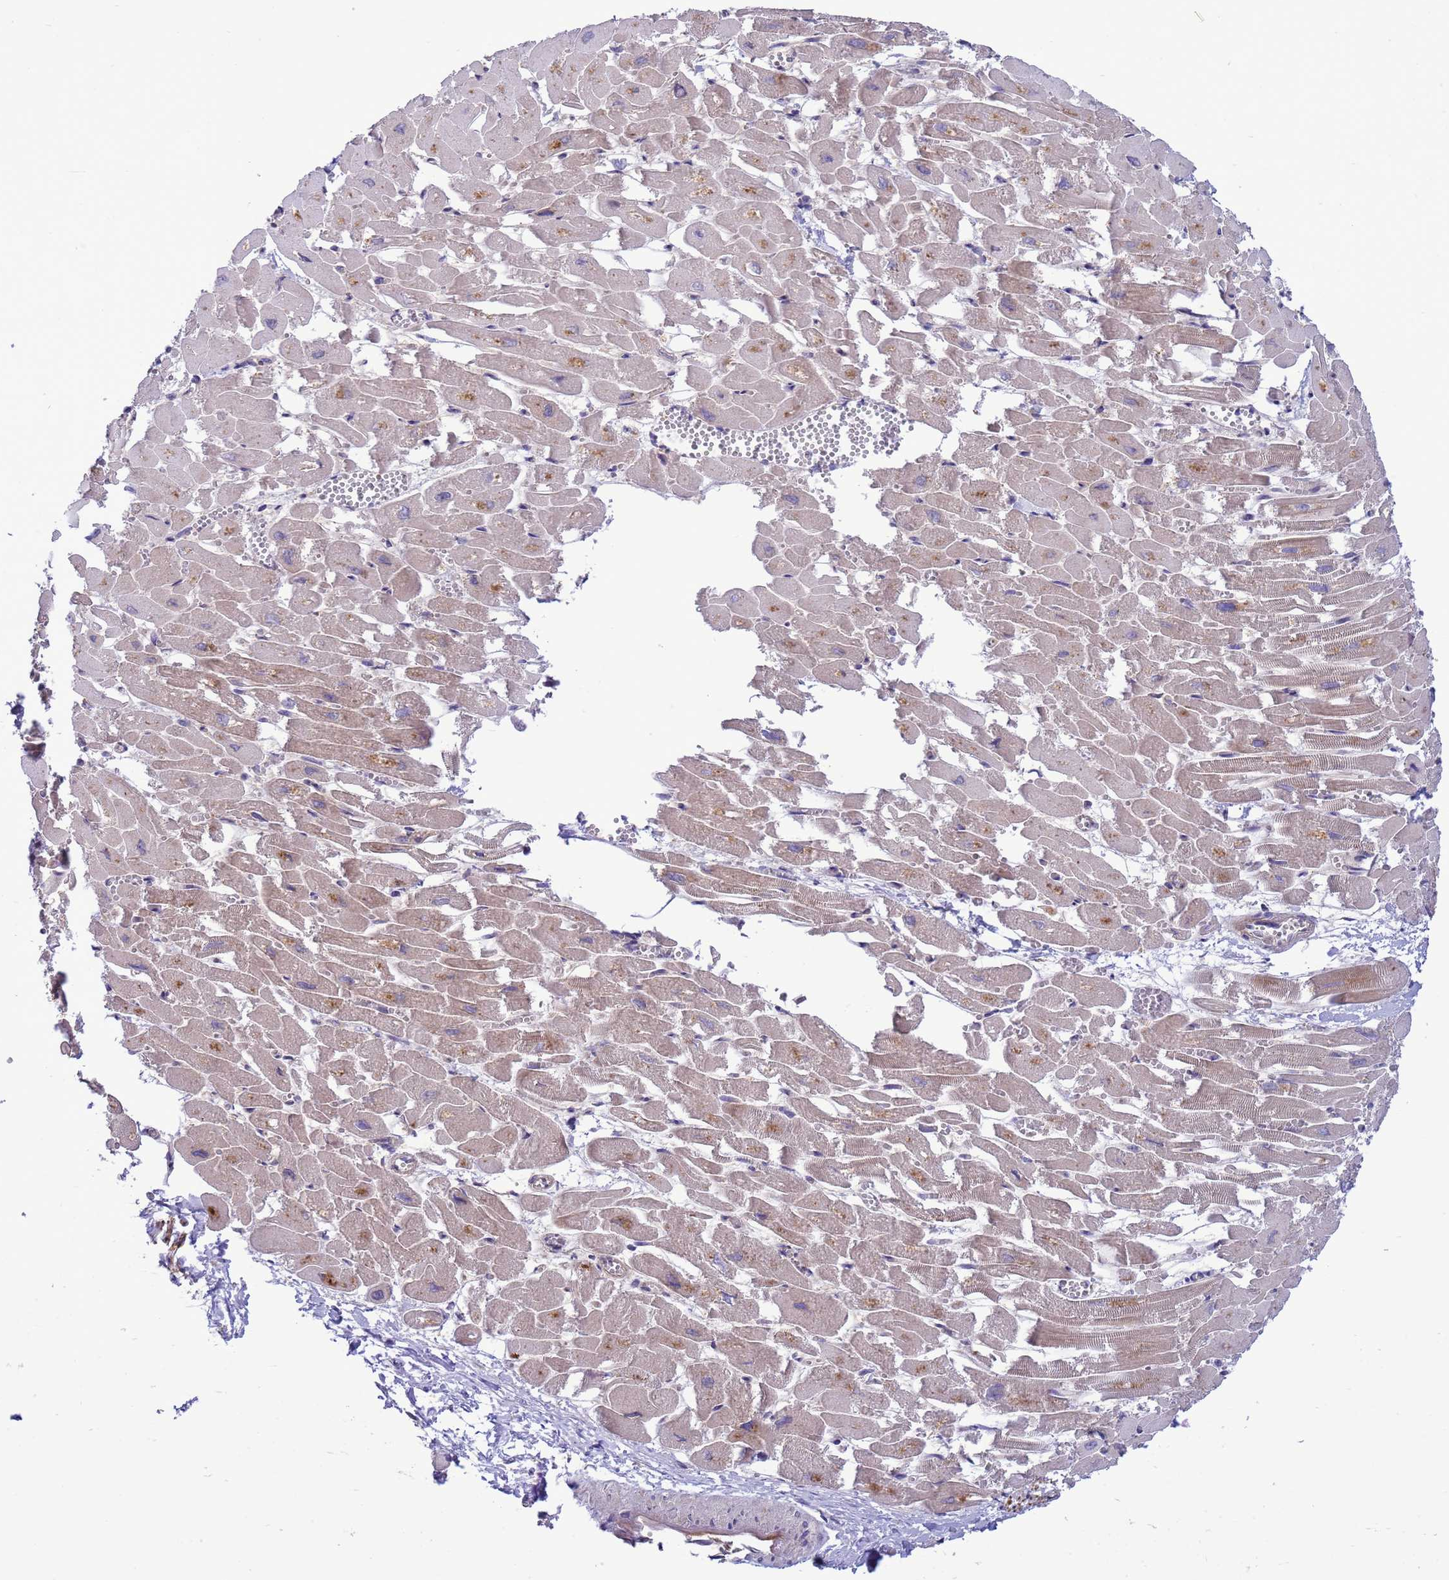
{"staining": {"intensity": "moderate", "quantity": "<25%", "location": "cytoplasmic/membranous"}, "tissue": "heart muscle", "cell_type": "Cardiomyocytes", "image_type": "normal", "snomed": [{"axis": "morphology", "description": "Normal tissue, NOS"}, {"axis": "topography", "description": "Heart"}], "caption": "Immunohistochemical staining of benign human heart muscle reveals low levels of moderate cytoplasmic/membranous positivity in about <25% of cardiomyocytes. (Stains: DAB in brown, nuclei in blue, Microscopy: brightfield microscopy at high magnification).", "gene": "GJA10", "patient": {"sex": "male", "age": 54}}